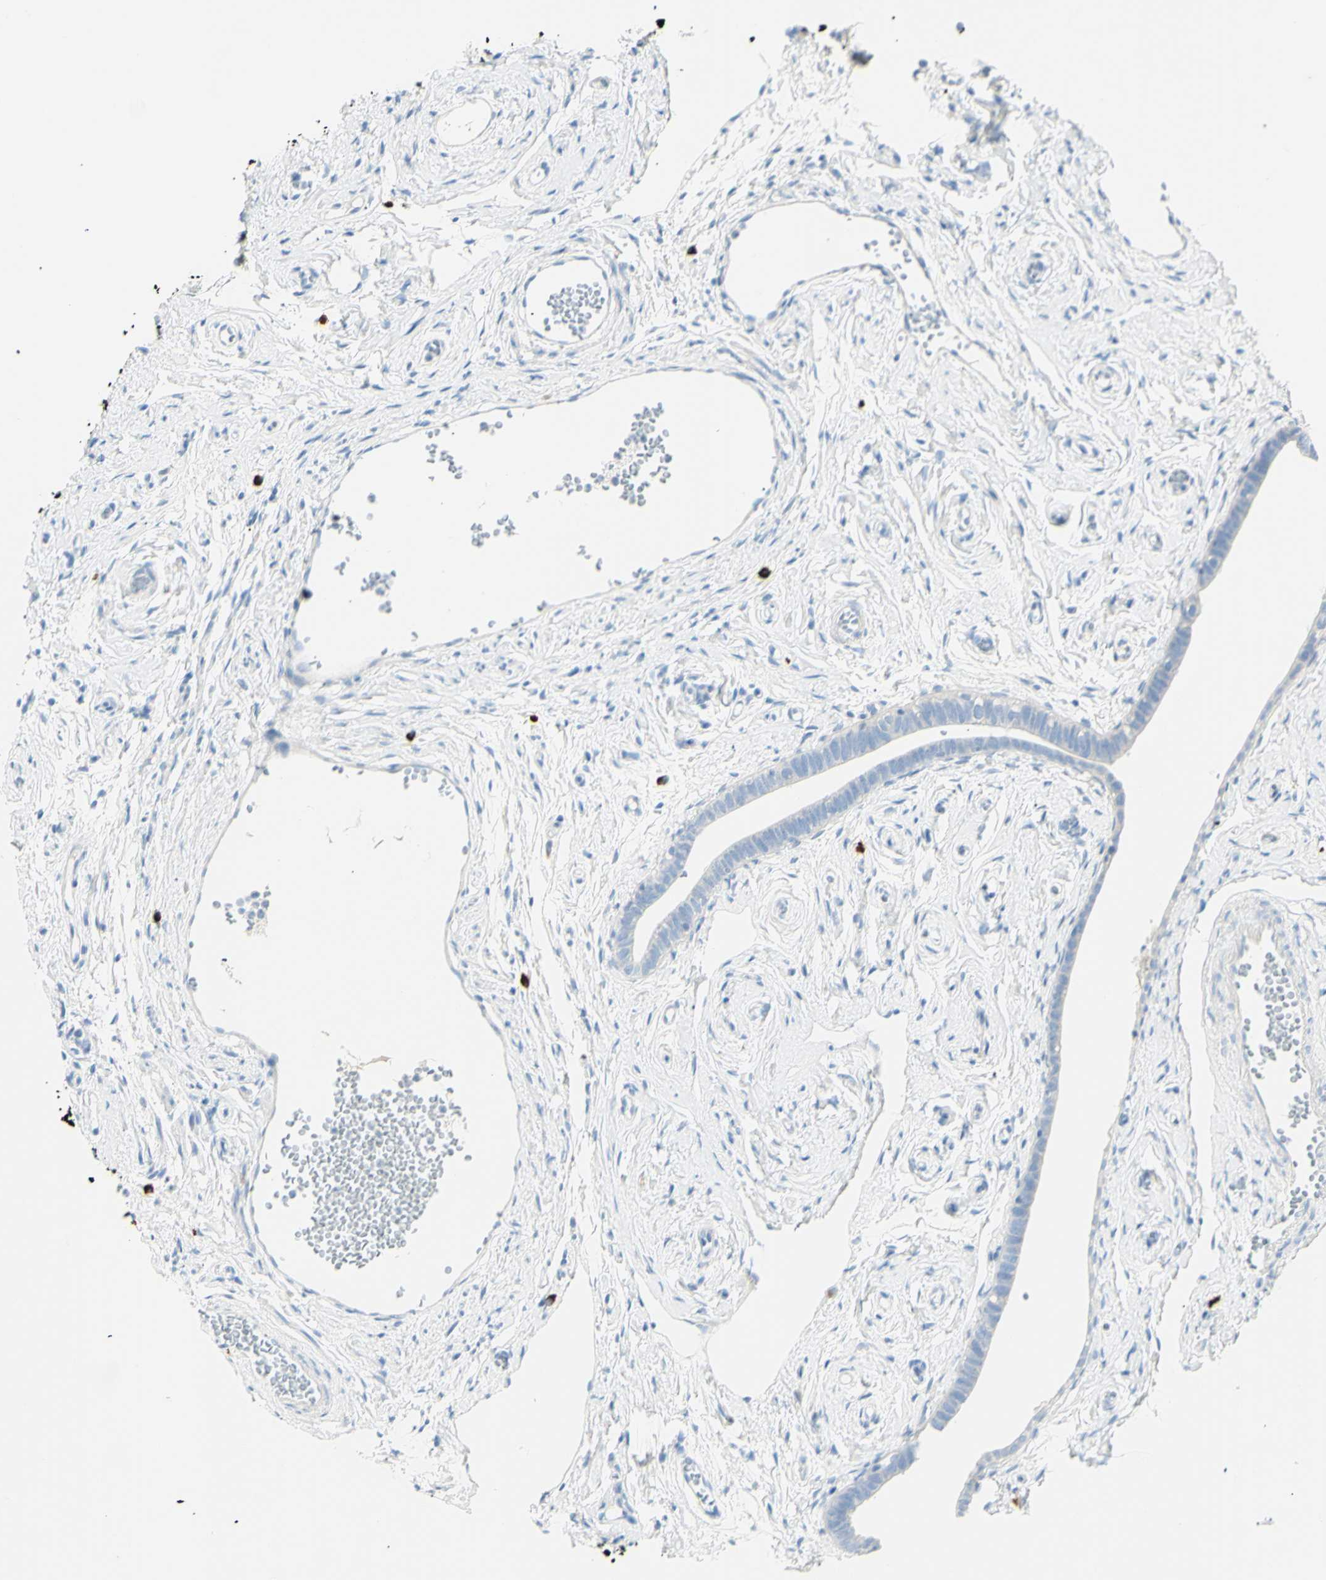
{"staining": {"intensity": "negative", "quantity": "none", "location": "none"}, "tissue": "fallopian tube", "cell_type": "Glandular cells", "image_type": "normal", "snomed": [{"axis": "morphology", "description": "Normal tissue, NOS"}, {"axis": "topography", "description": "Fallopian tube"}], "caption": "Human fallopian tube stained for a protein using IHC reveals no expression in glandular cells.", "gene": "LETM1", "patient": {"sex": "female", "age": 71}}